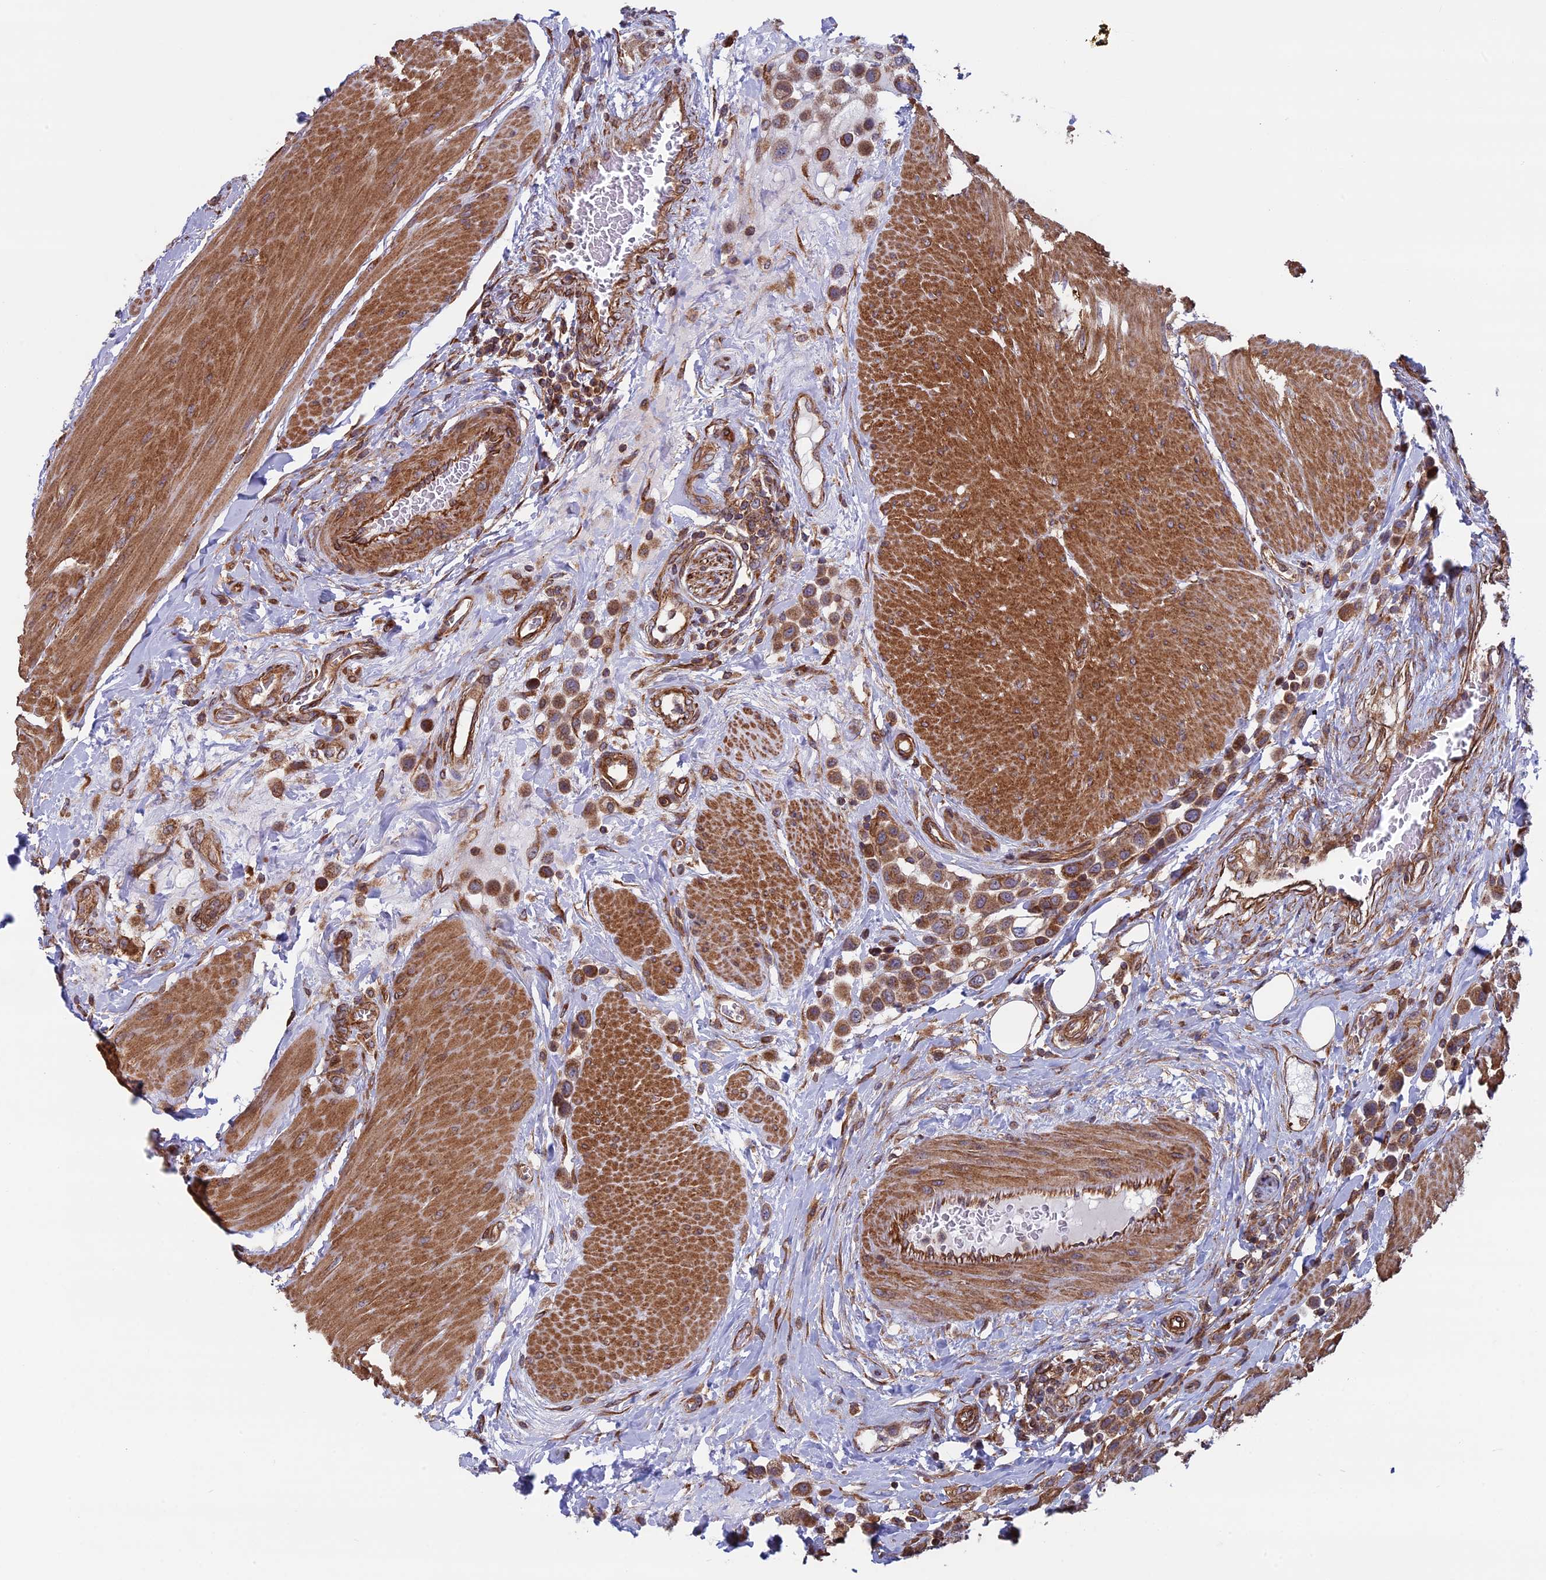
{"staining": {"intensity": "moderate", "quantity": ">75%", "location": "cytoplasmic/membranous"}, "tissue": "urothelial cancer", "cell_type": "Tumor cells", "image_type": "cancer", "snomed": [{"axis": "morphology", "description": "Urothelial carcinoma, High grade"}, {"axis": "topography", "description": "Urinary bladder"}], "caption": "Moderate cytoplasmic/membranous staining is appreciated in approximately >75% of tumor cells in urothelial carcinoma (high-grade).", "gene": "CCDC8", "patient": {"sex": "male", "age": 50}}